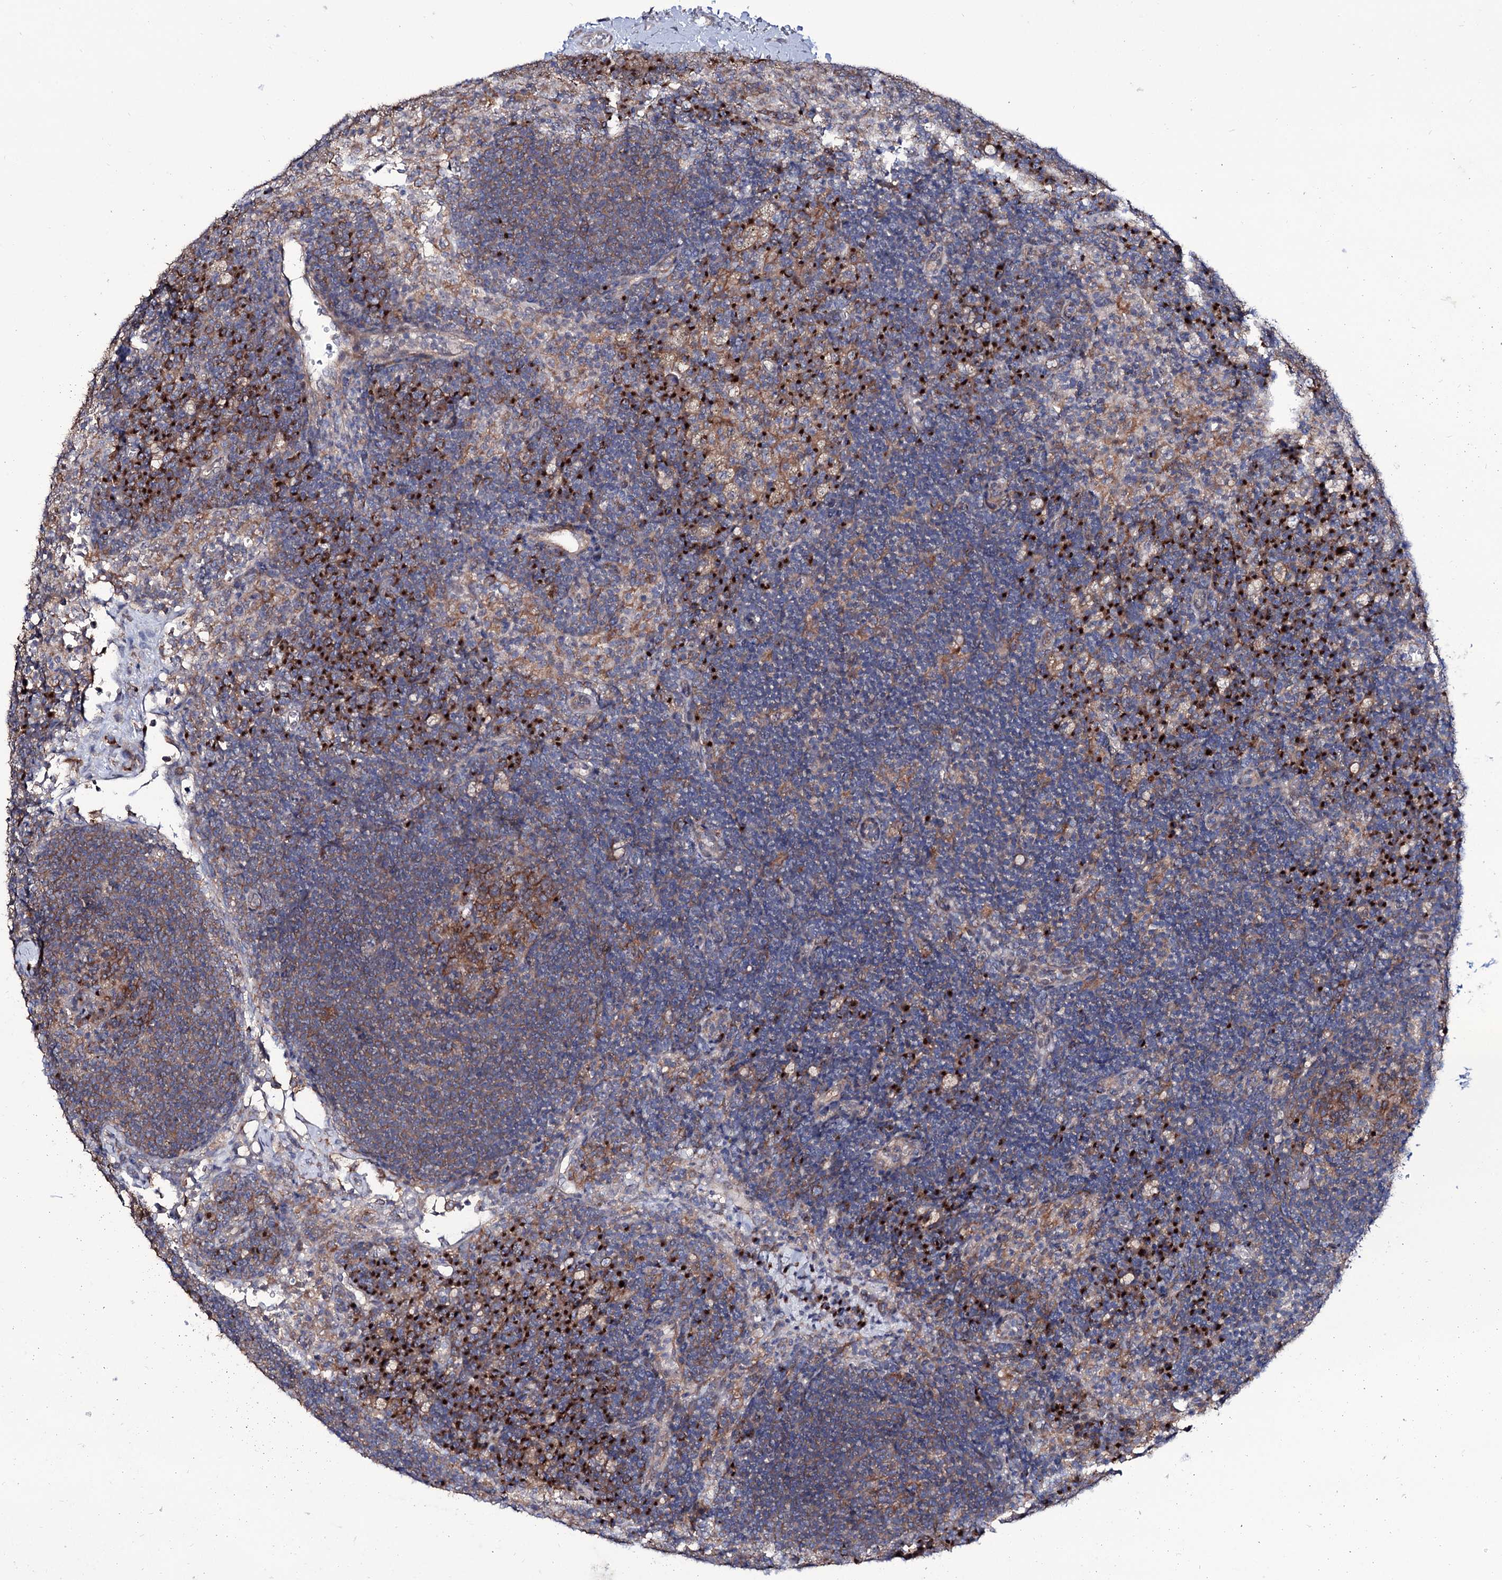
{"staining": {"intensity": "moderate", "quantity": ">75%", "location": "cytoplasmic/membranous"}, "tissue": "lymph node", "cell_type": "Germinal center cells", "image_type": "normal", "snomed": [{"axis": "morphology", "description": "Normal tissue, NOS"}, {"axis": "topography", "description": "Lymph node"}], "caption": "A histopathology image of lymph node stained for a protein exhibits moderate cytoplasmic/membranous brown staining in germinal center cells.", "gene": "SEC24A", "patient": {"sex": "female", "age": 70}}